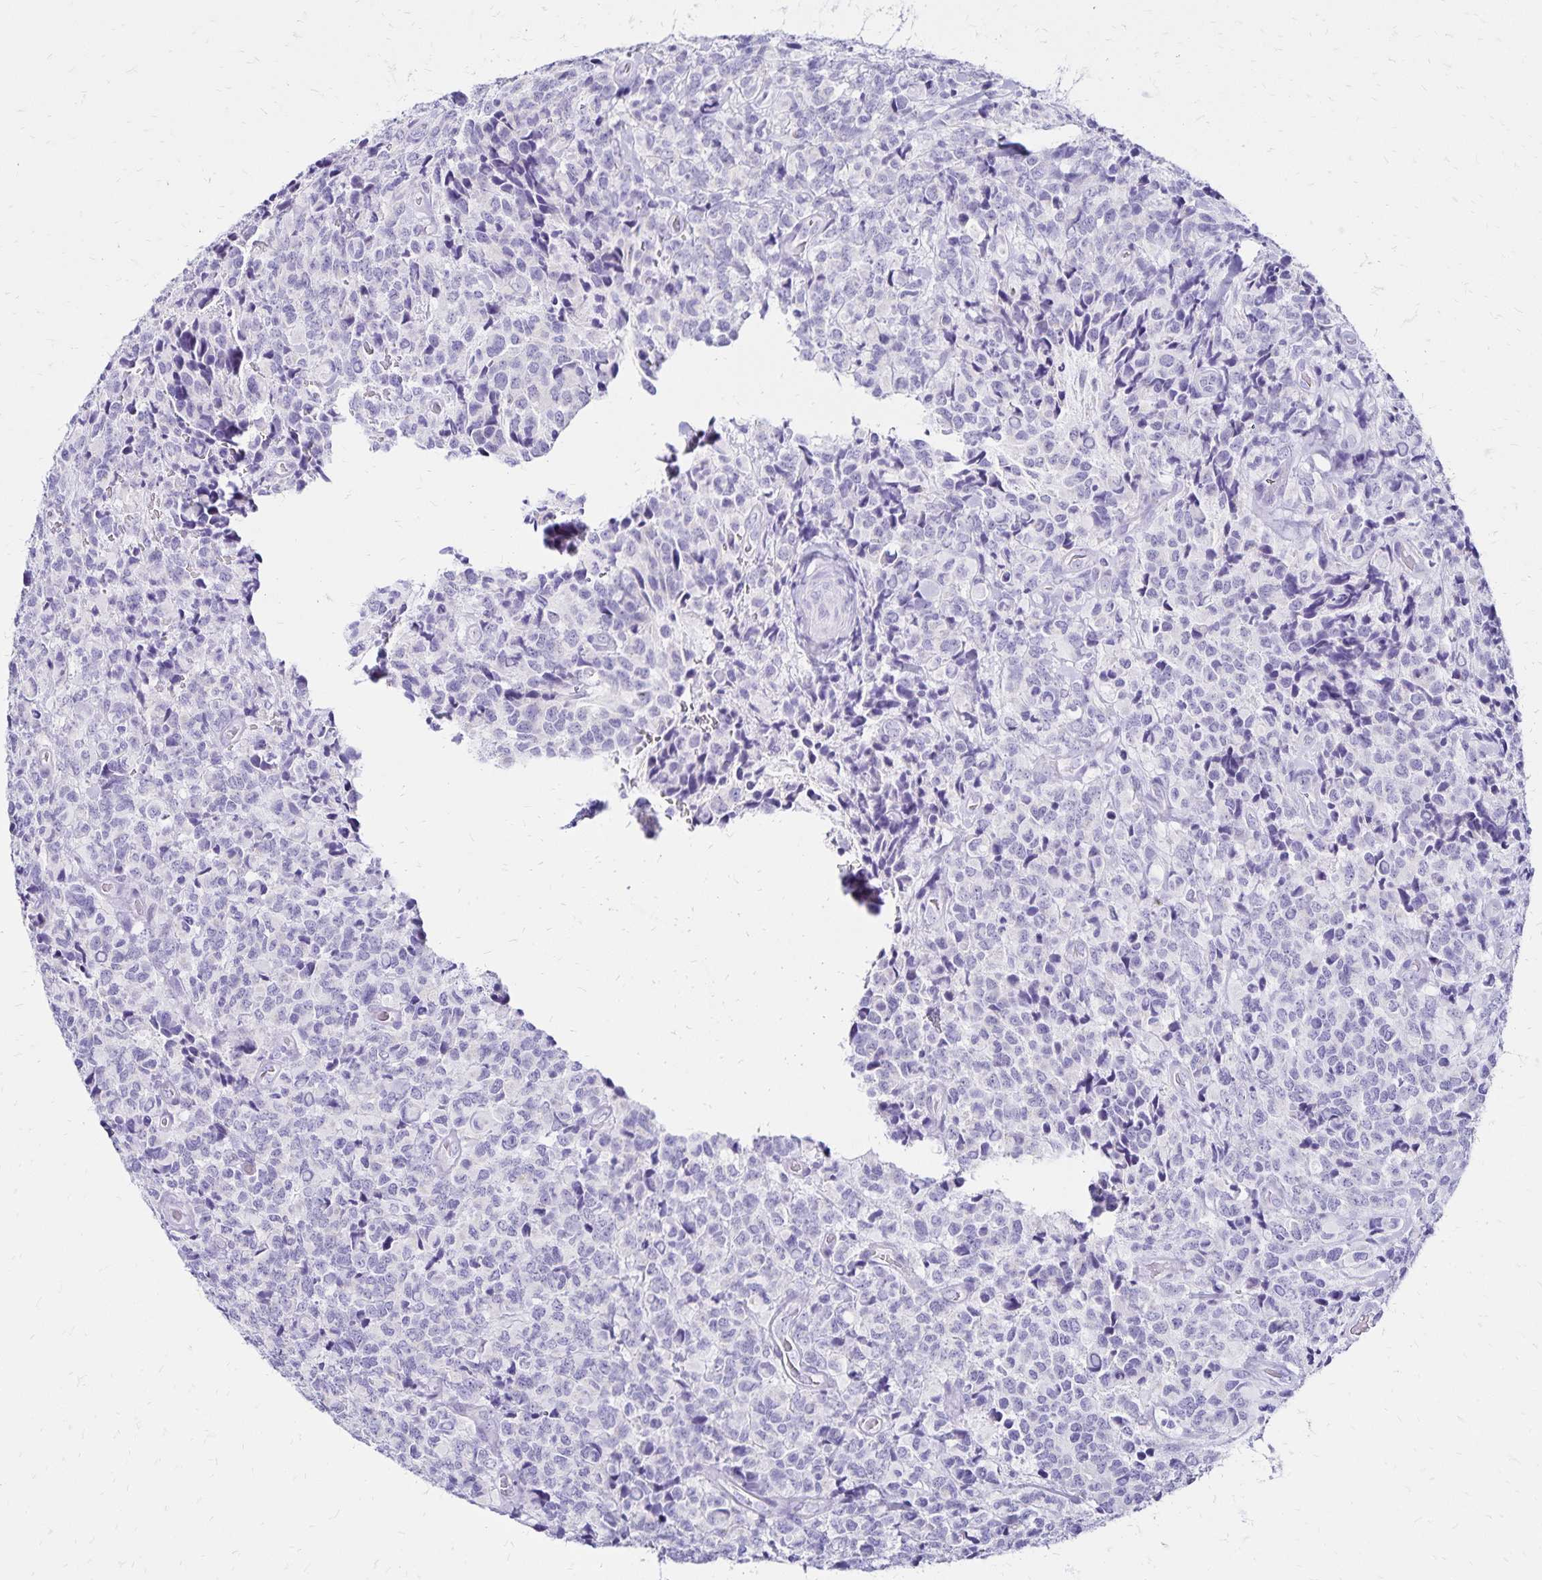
{"staining": {"intensity": "negative", "quantity": "none", "location": "none"}, "tissue": "glioma", "cell_type": "Tumor cells", "image_type": "cancer", "snomed": [{"axis": "morphology", "description": "Glioma, malignant, High grade"}, {"axis": "topography", "description": "Brain"}], "caption": "IHC photomicrograph of neoplastic tissue: glioma stained with DAB shows no significant protein positivity in tumor cells.", "gene": "LIN28B", "patient": {"sex": "male", "age": 39}}